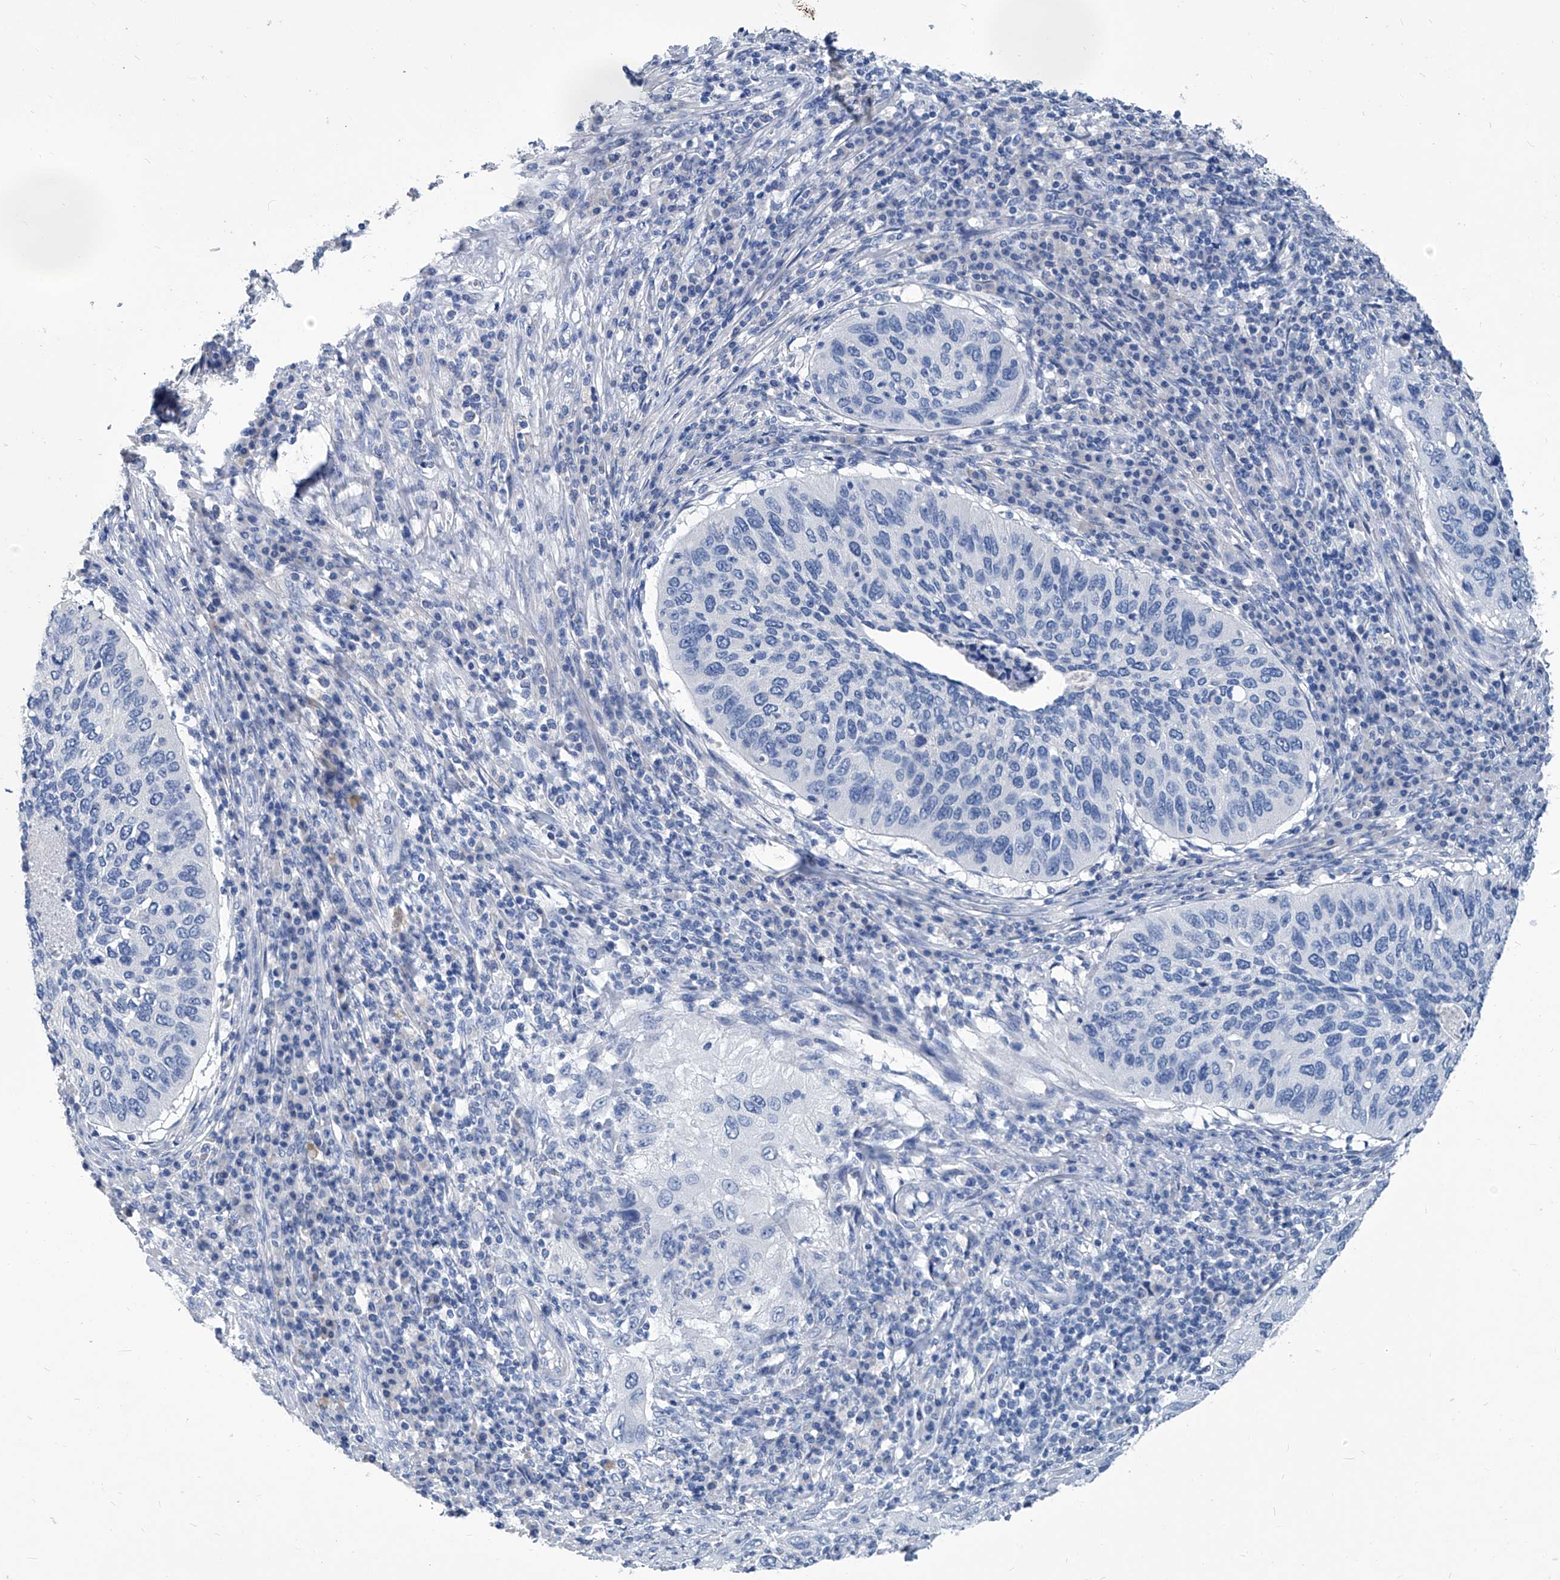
{"staining": {"intensity": "negative", "quantity": "none", "location": "none"}, "tissue": "cervical cancer", "cell_type": "Tumor cells", "image_type": "cancer", "snomed": [{"axis": "morphology", "description": "Squamous cell carcinoma, NOS"}, {"axis": "topography", "description": "Cervix"}], "caption": "Photomicrograph shows no significant protein expression in tumor cells of cervical cancer.", "gene": "MTARC1", "patient": {"sex": "female", "age": 38}}